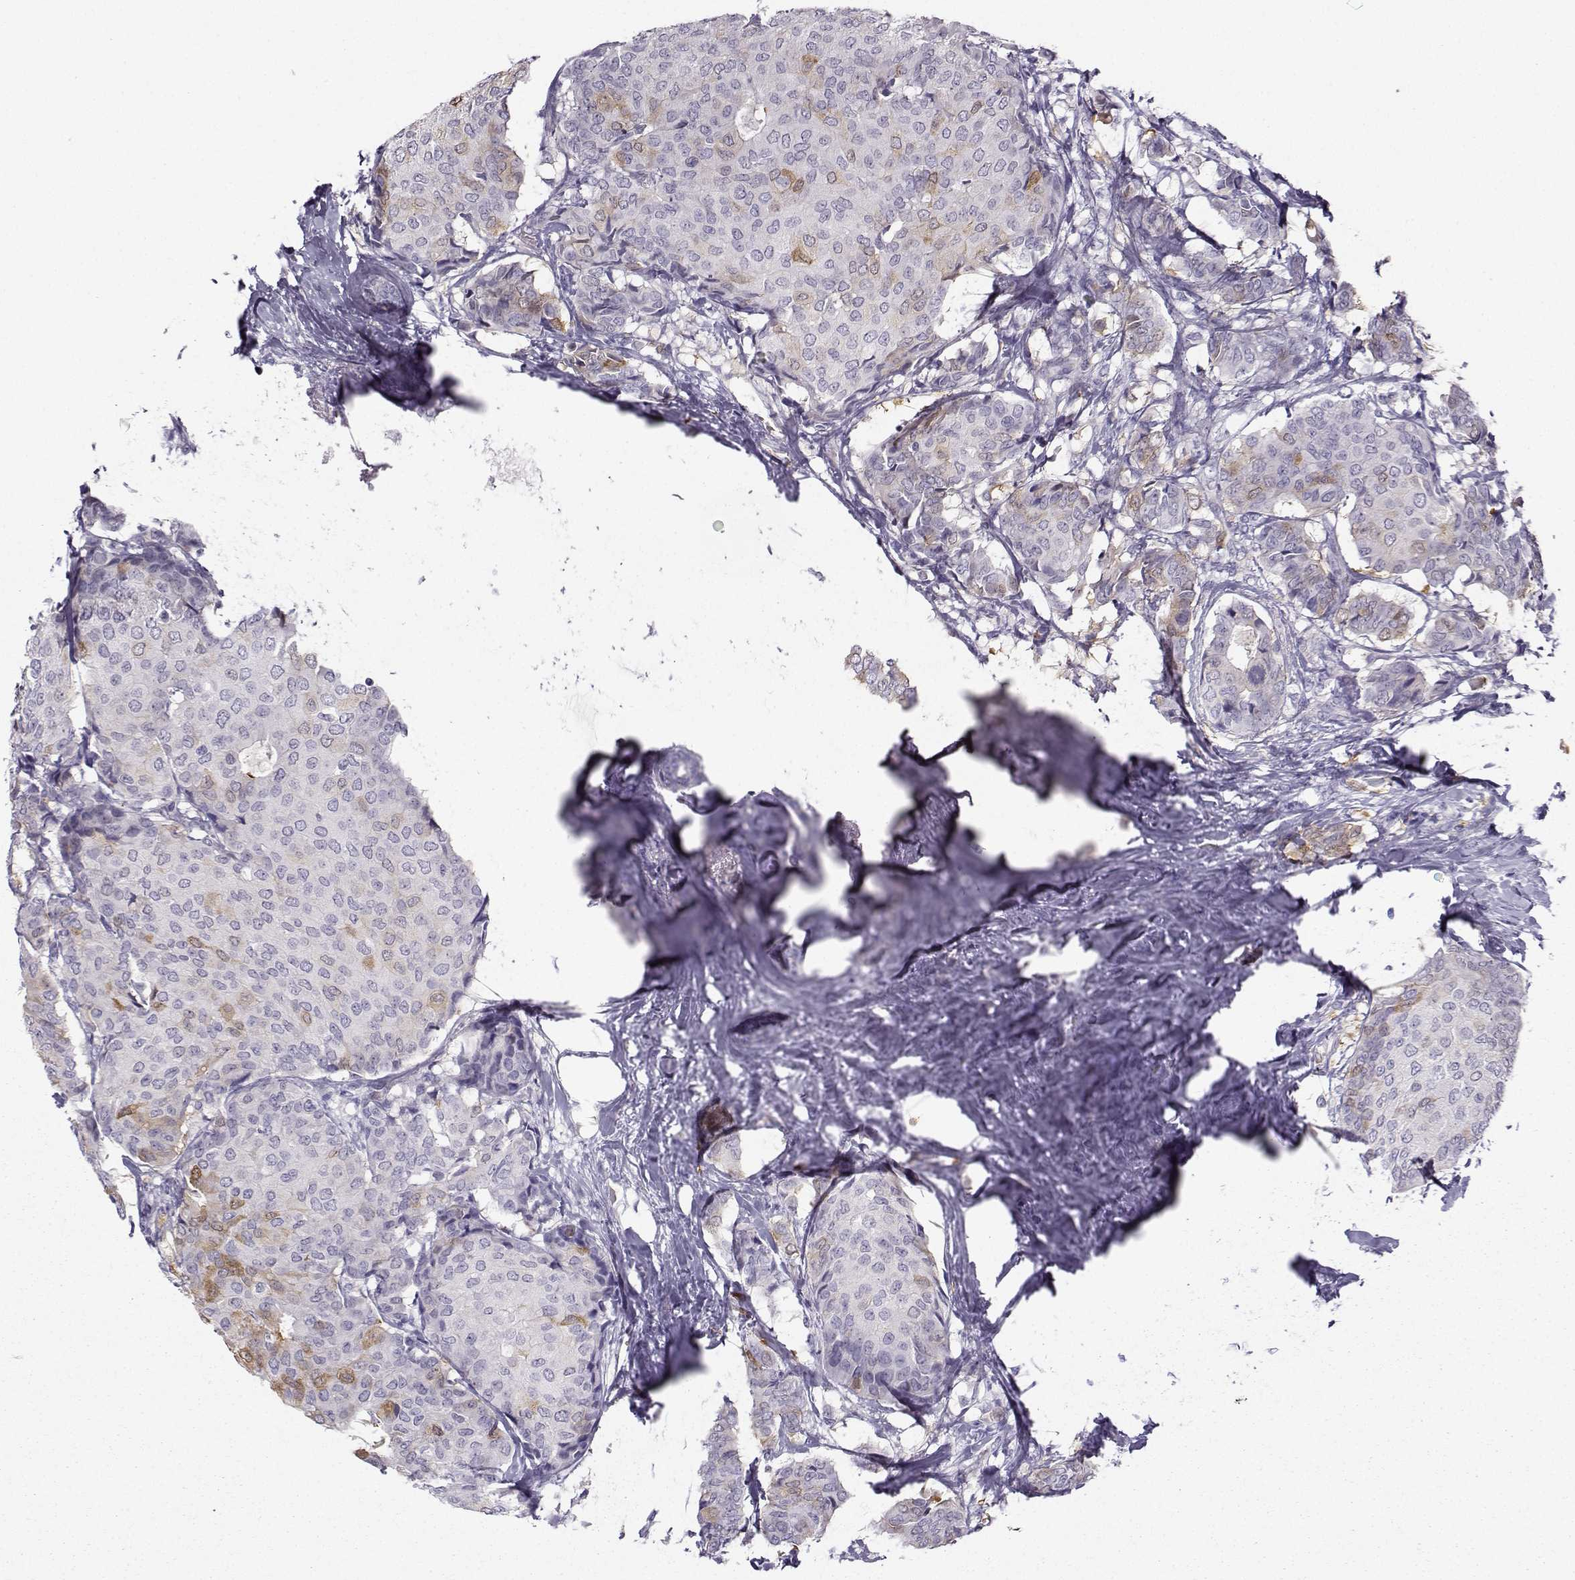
{"staining": {"intensity": "strong", "quantity": "<25%", "location": "cytoplasmic/membranous"}, "tissue": "breast cancer", "cell_type": "Tumor cells", "image_type": "cancer", "snomed": [{"axis": "morphology", "description": "Duct carcinoma"}, {"axis": "topography", "description": "Breast"}], "caption": "IHC staining of breast cancer, which shows medium levels of strong cytoplasmic/membranous expression in about <25% of tumor cells indicating strong cytoplasmic/membranous protein positivity. The staining was performed using DAB (3,3'-diaminobenzidine) (brown) for protein detection and nuclei were counterstained in hematoxylin (blue).", "gene": "NQO1", "patient": {"sex": "female", "age": 75}}